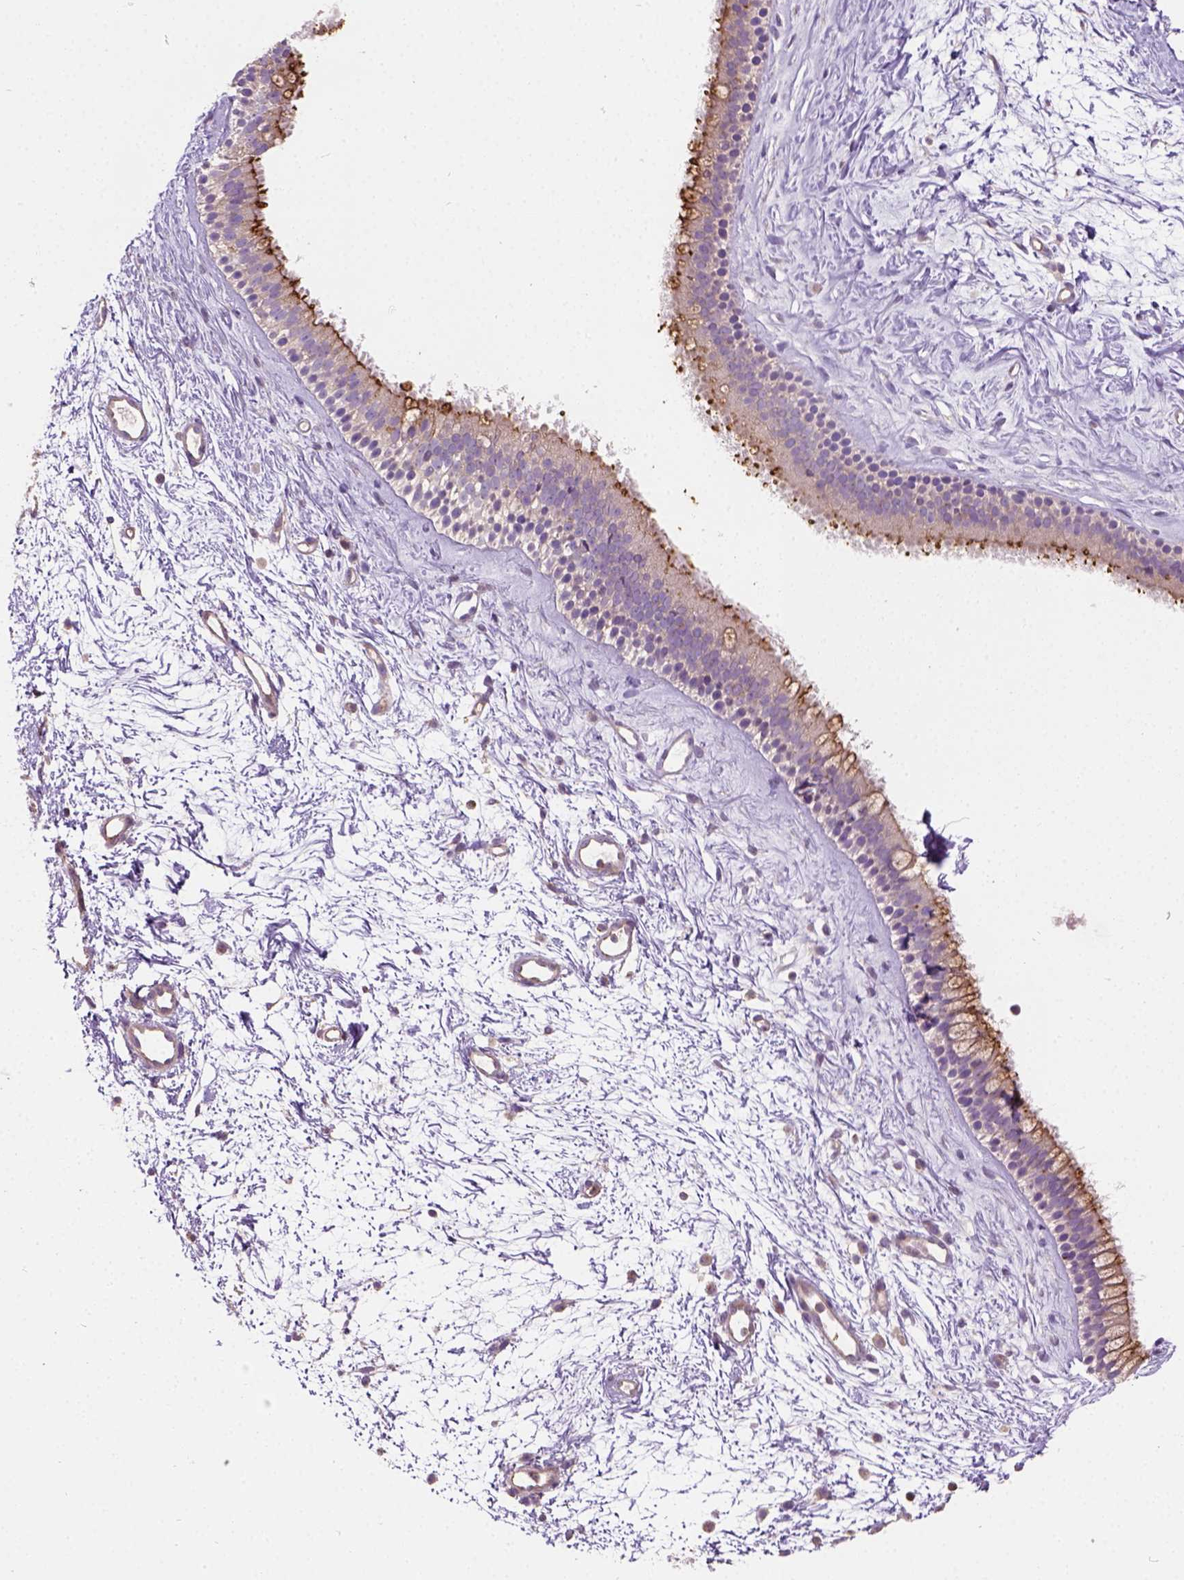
{"staining": {"intensity": "moderate", "quantity": "<25%", "location": "cytoplasmic/membranous"}, "tissue": "nasopharynx", "cell_type": "Respiratory epithelial cells", "image_type": "normal", "snomed": [{"axis": "morphology", "description": "Normal tissue, NOS"}, {"axis": "topography", "description": "Nasopharynx"}], "caption": "Immunohistochemical staining of unremarkable nasopharynx reveals low levels of moderate cytoplasmic/membranous expression in about <25% of respiratory epithelial cells.", "gene": "CRACR2A", "patient": {"sex": "male", "age": 58}}